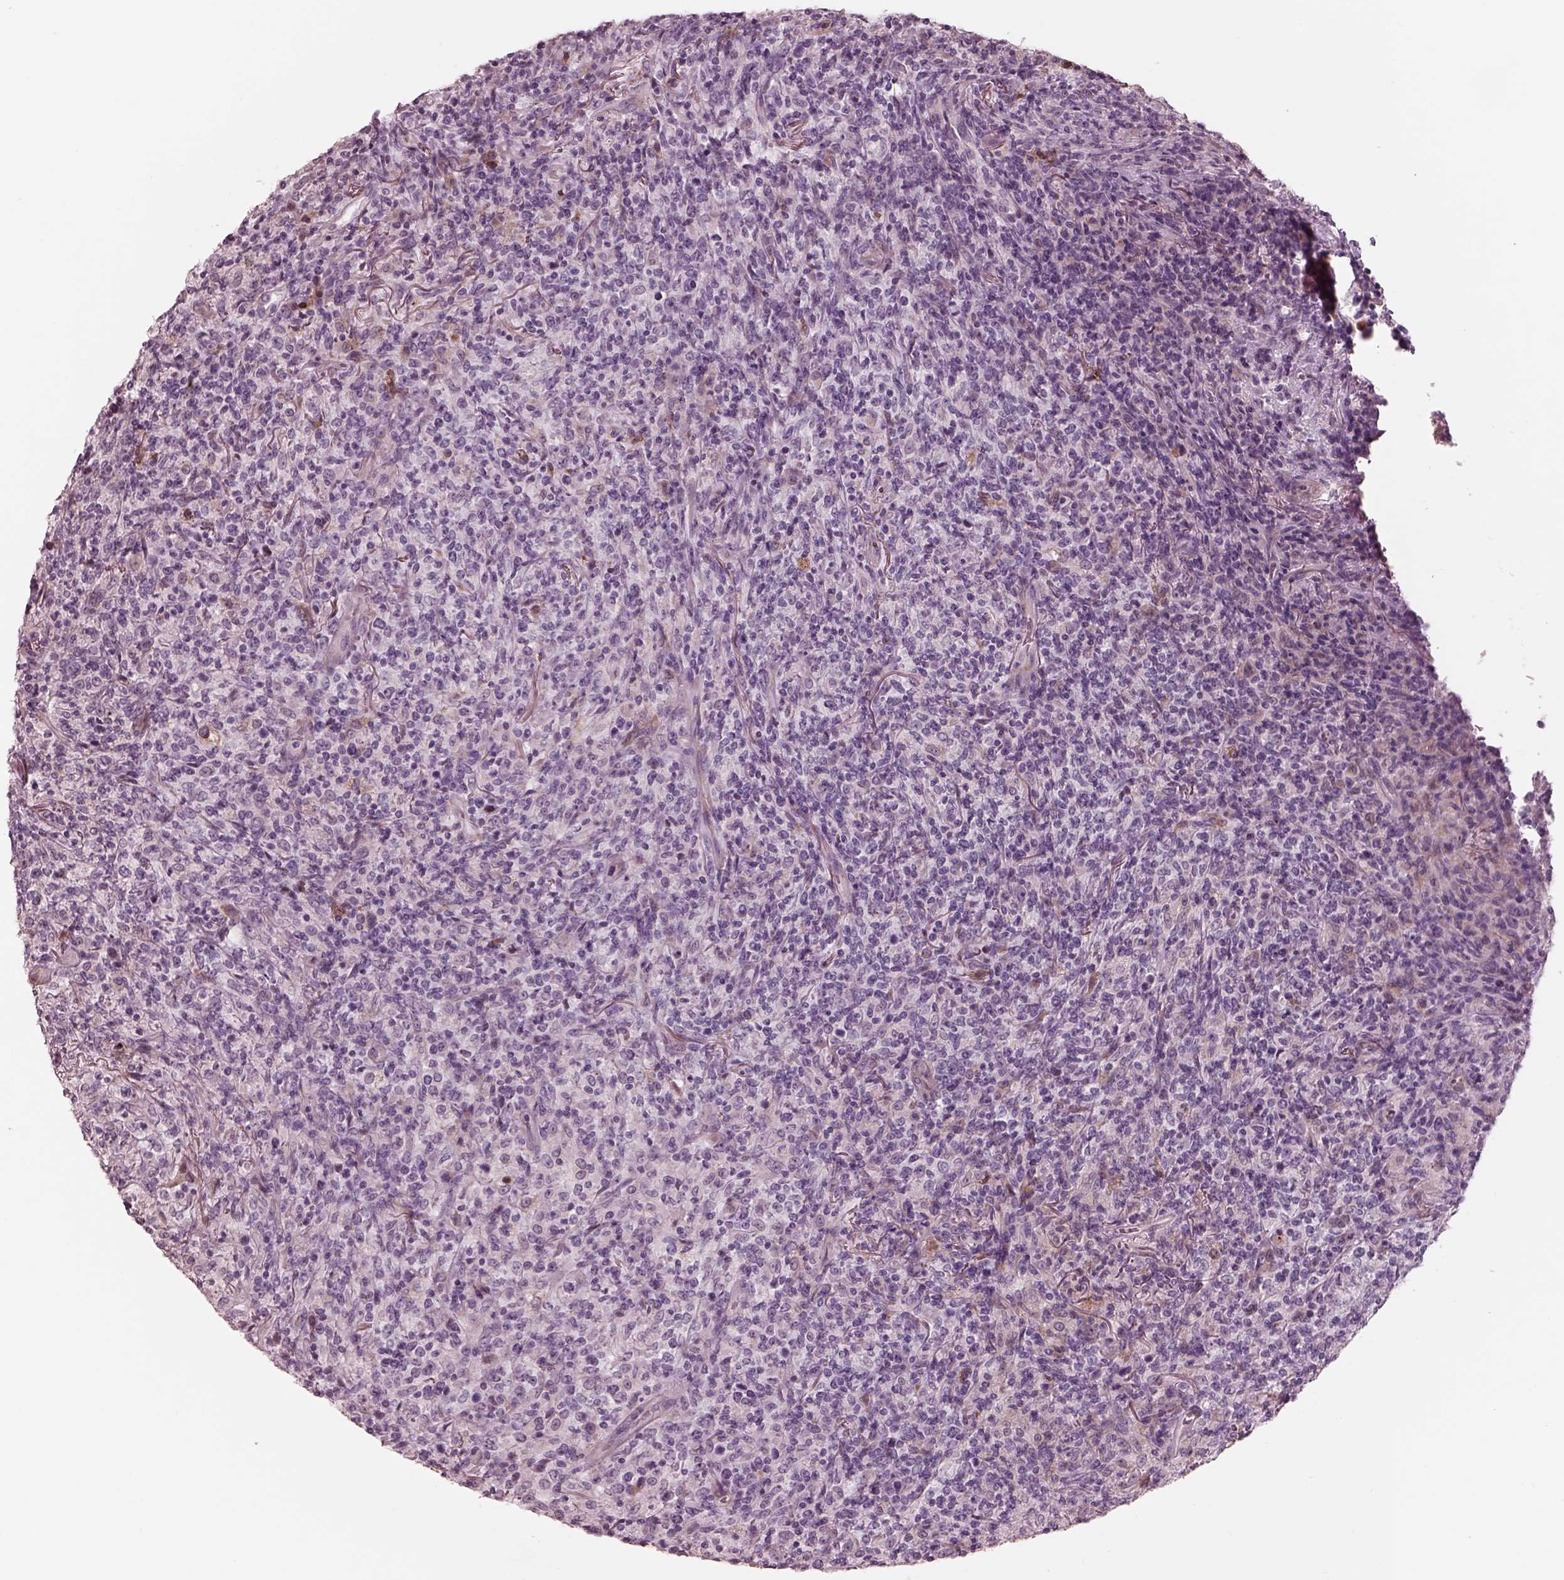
{"staining": {"intensity": "negative", "quantity": "none", "location": "none"}, "tissue": "lymphoma", "cell_type": "Tumor cells", "image_type": "cancer", "snomed": [{"axis": "morphology", "description": "Malignant lymphoma, non-Hodgkin's type, High grade"}, {"axis": "topography", "description": "Lung"}], "caption": "Micrograph shows no significant protein expression in tumor cells of lymphoma. (Stains: DAB (3,3'-diaminobenzidine) immunohistochemistry with hematoxylin counter stain, Microscopy: brightfield microscopy at high magnification).", "gene": "CADM2", "patient": {"sex": "male", "age": 79}}